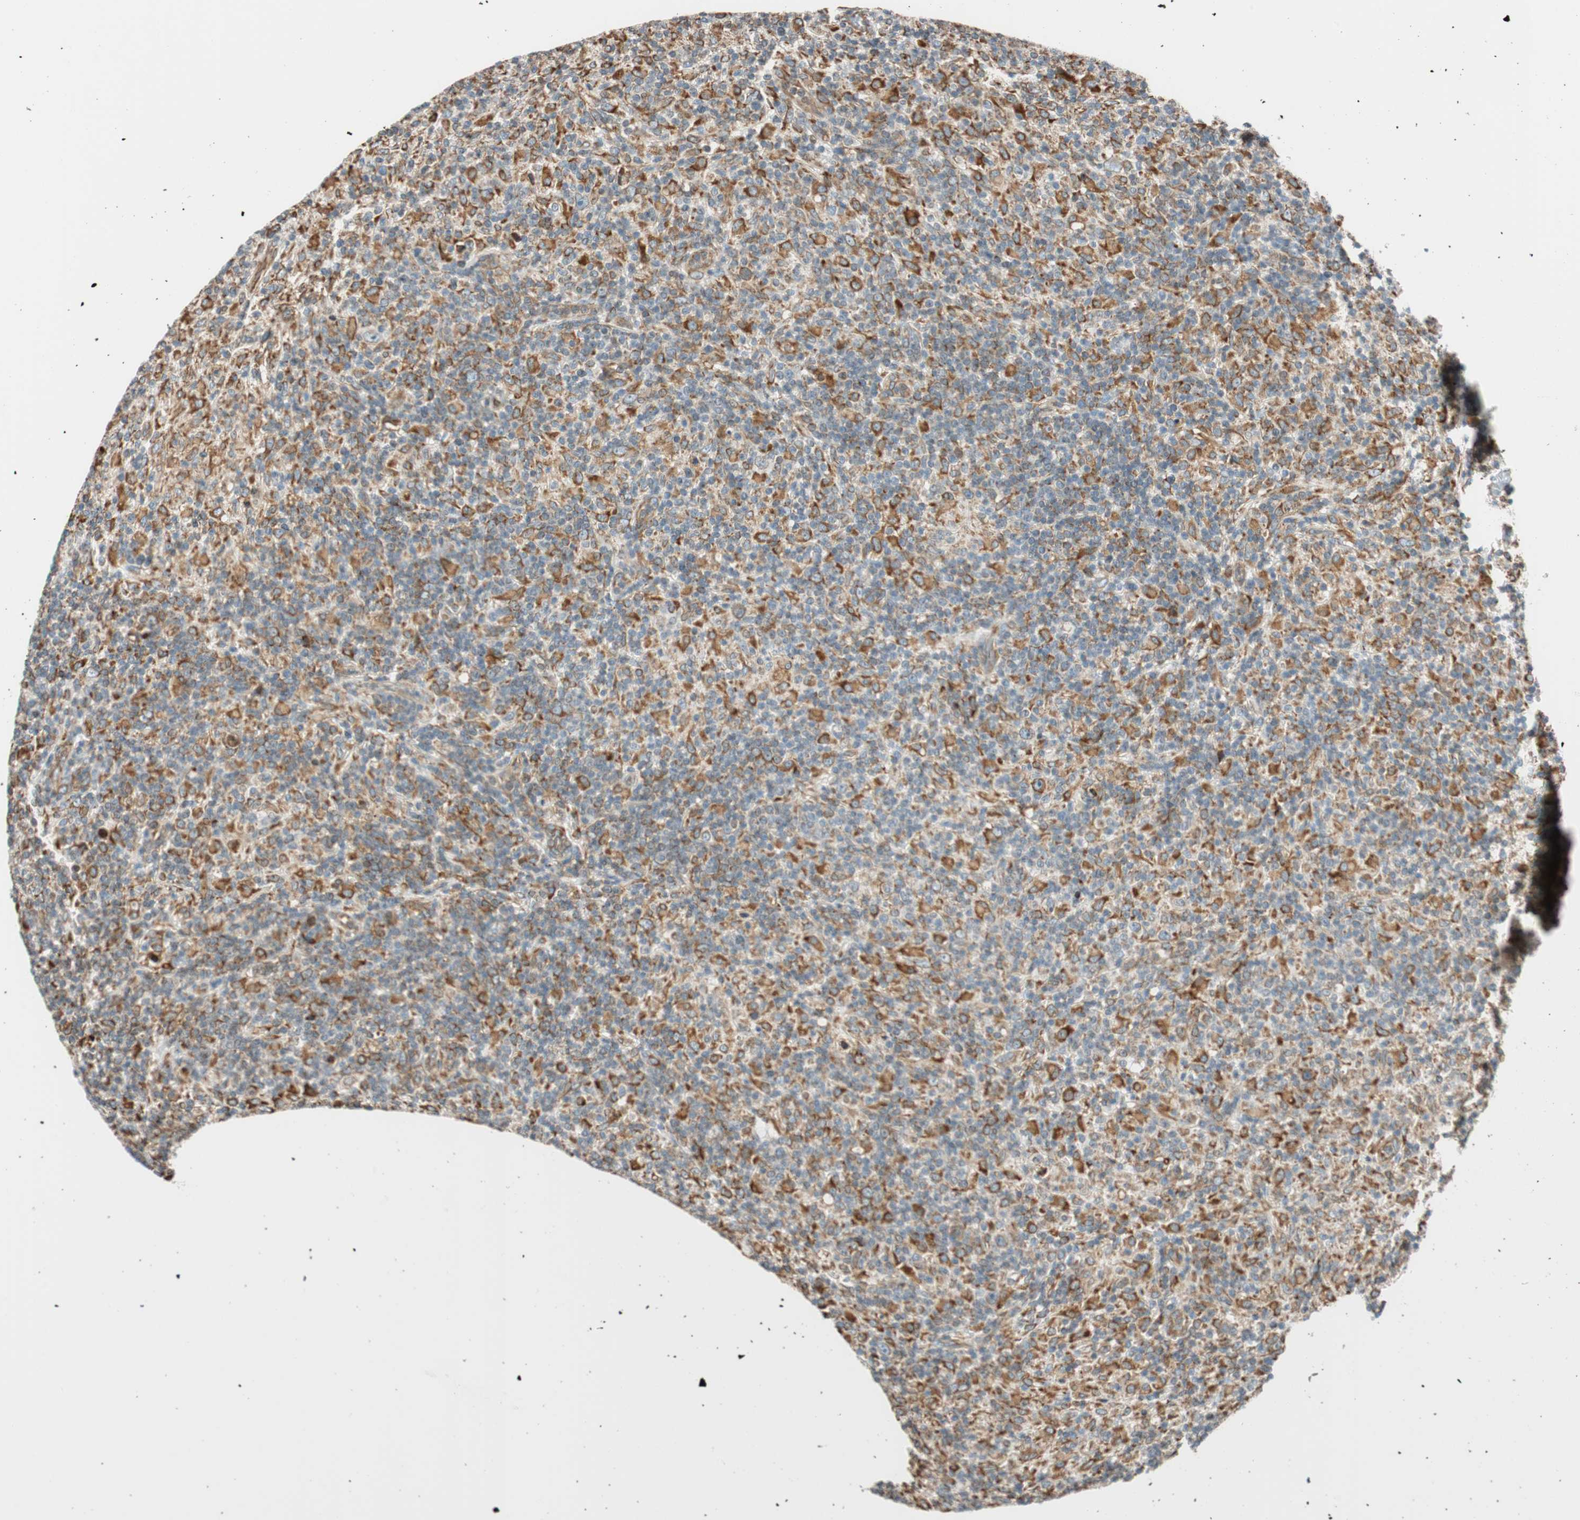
{"staining": {"intensity": "moderate", "quantity": "25%-75%", "location": "cytoplasmic/membranous"}, "tissue": "lymphoma", "cell_type": "Tumor cells", "image_type": "cancer", "snomed": [{"axis": "morphology", "description": "Hodgkin's disease, NOS"}, {"axis": "topography", "description": "Lymph node"}], "caption": "A medium amount of moderate cytoplasmic/membranous expression is present in about 25%-75% of tumor cells in Hodgkin's disease tissue. (DAB = brown stain, brightfield microscopy at high magnification).", "gene": "PRKCSH", "patient": {"sex": "male", "age": 70}}